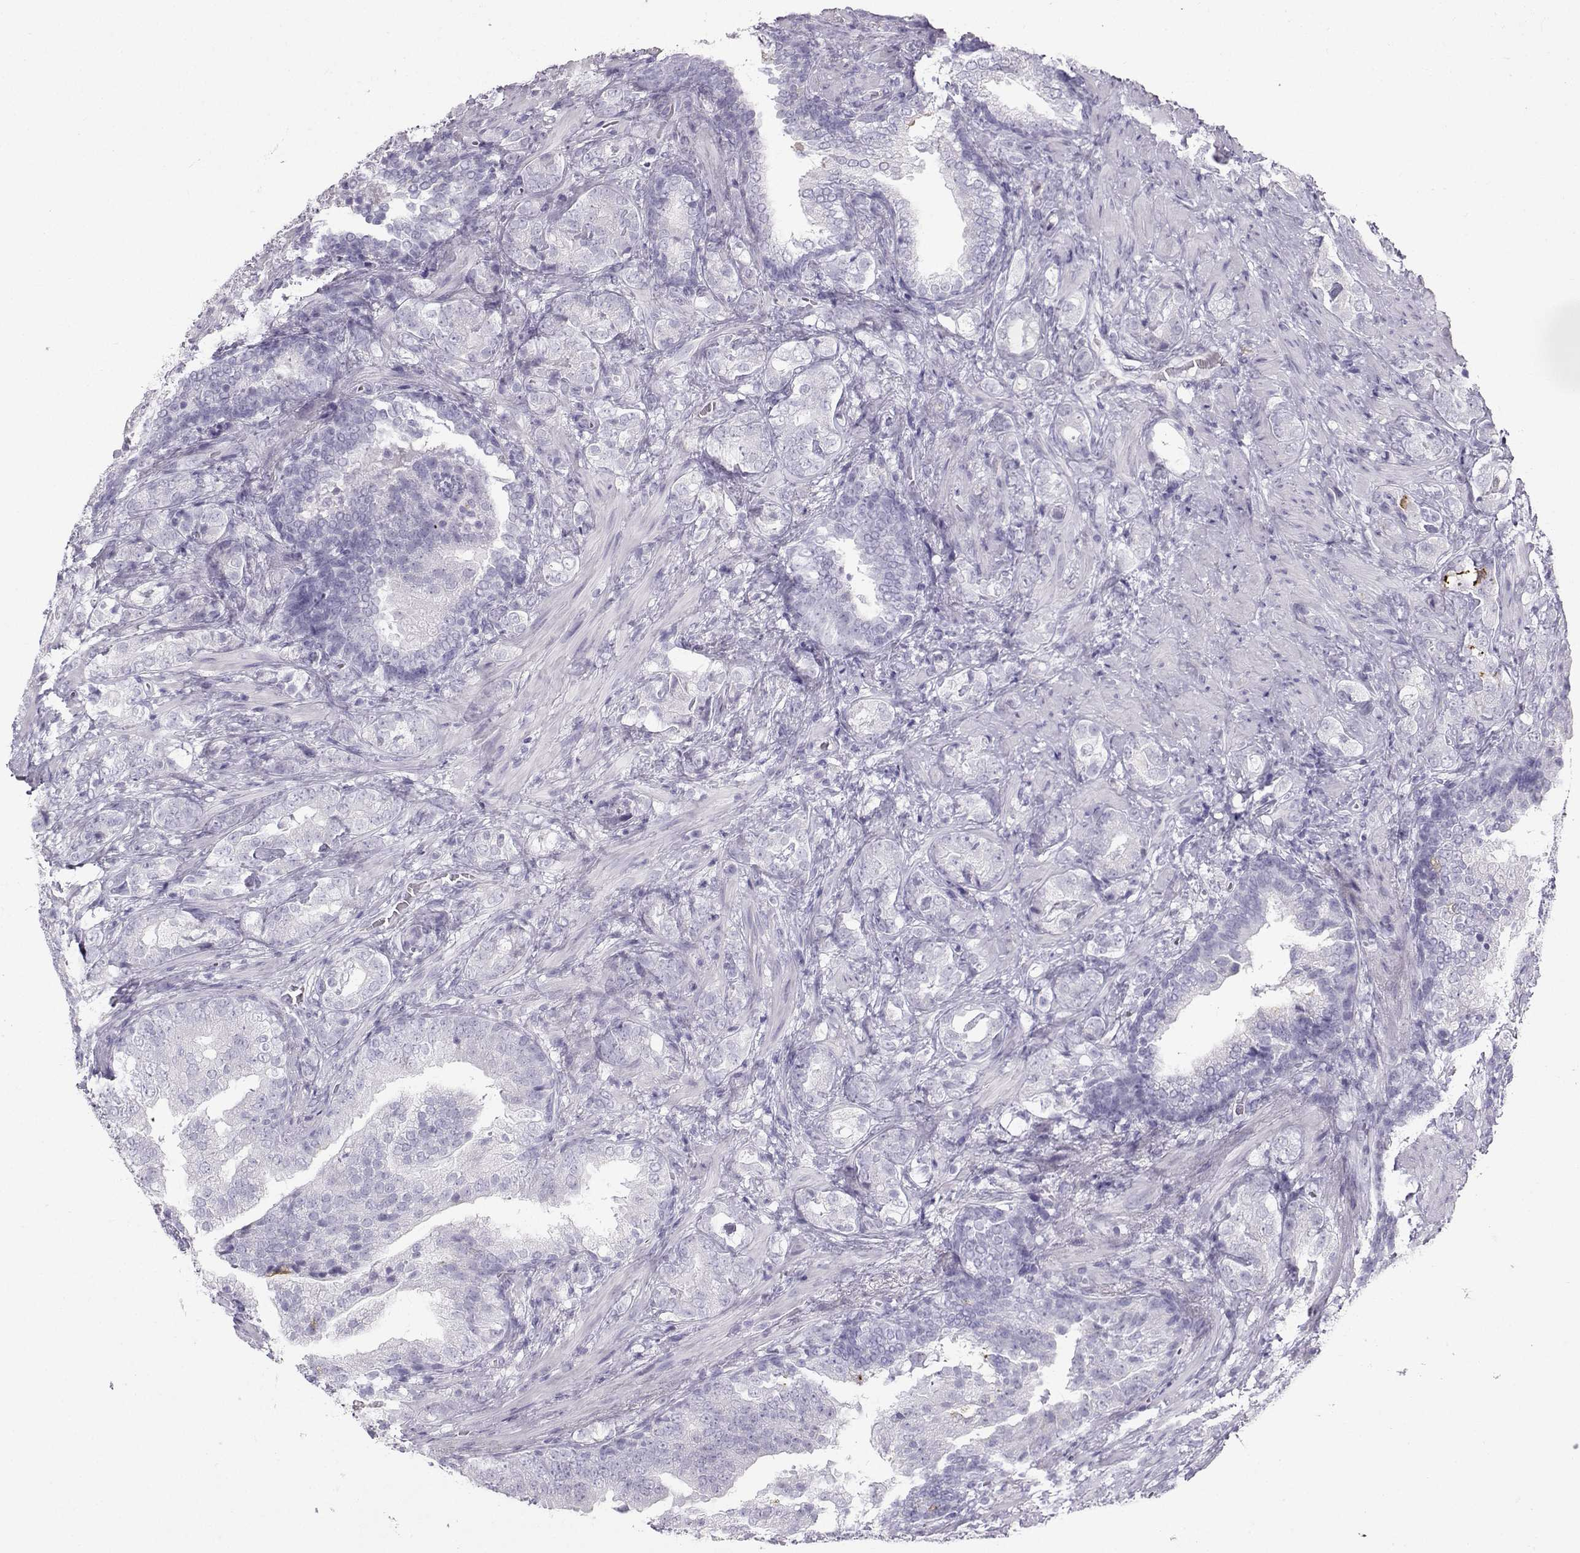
{"staining": {"intensity": "negative", "quantity": "none", "location": "none"}, "tissue": "prostate cancer", "cell_type": "Tumor cells", "image_type": "cancer", "snomed": [{"axis": "morphology", "description": "Adenocarcinoma, NOS"}, {"axis": "topography", "description": "Prostate"}], "caption": "High magnification brightfield microscopy of prostate adenocarcinoma stained with DAB (3,3'-diaminobenzidine) (brown) and counterstained with hematoxylin (blue): tumor cells show no significant positivity.", "gene": "IQCD", "patient": {"sex": "male", "age": 57}}